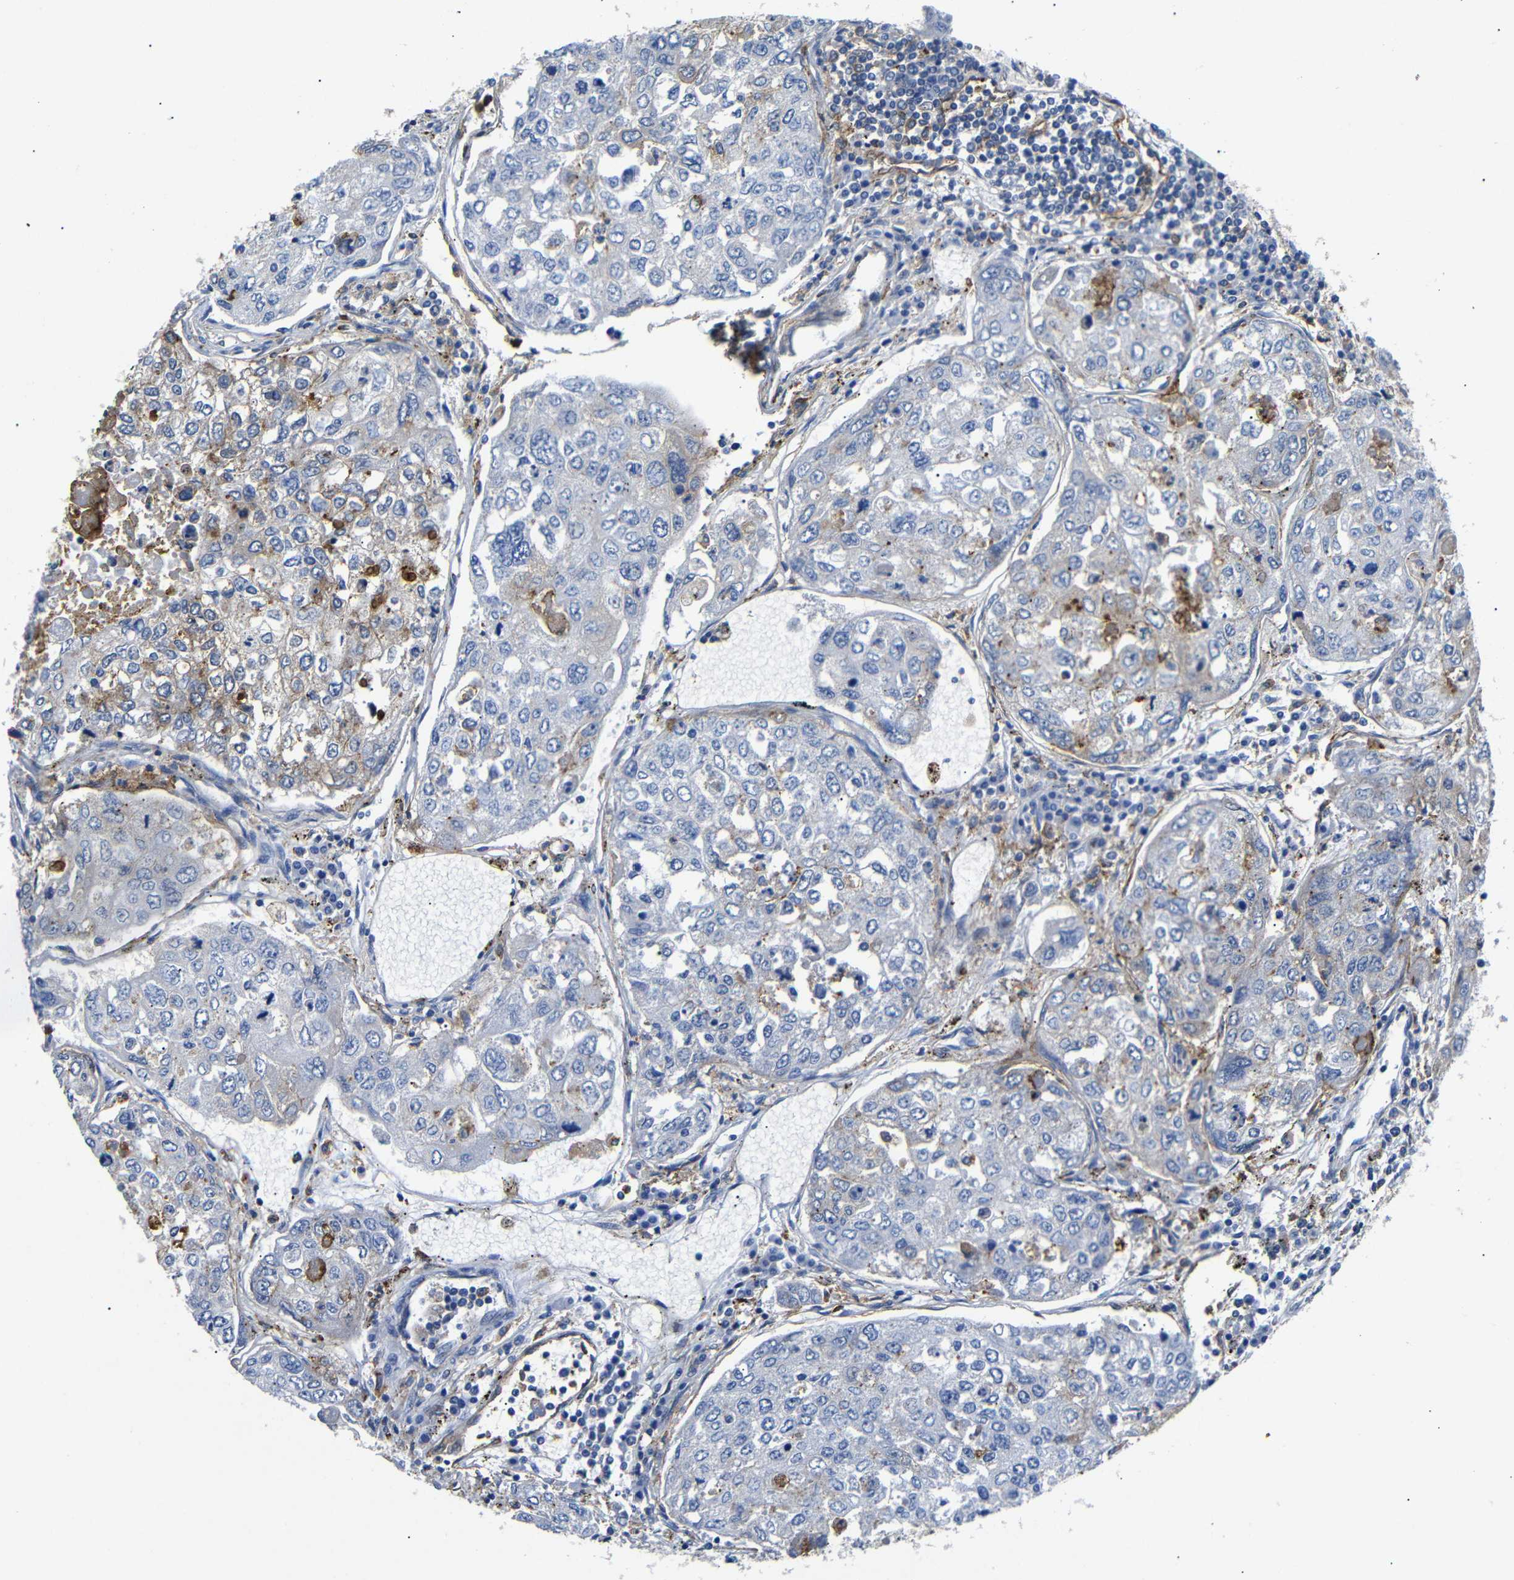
{"staining": {"intensity": "moderate", "quantity": "<25%", "location": "cytoplasmic/membranous"}, "tissue": "urothelial cancer", "cell_type": "Tumor cells", "image_type": "cancer", "snomed": [{"axis": "morphology", "description": "Urothelial carcinoma, High grade"}, {"axis": "topography", "description": "Lymph node"}, {"axis": "topography", "description": "Urinary bladder"}], "caption": "Immunohistochemistry (IHC) of high-grade urothelial carcinoma displays low levels of moderate cytoplasmic/membranous staining in approximately <25% of tumor cells.", "gene": "SDCBP", "patient": {"sex": "male", "age": 51}}